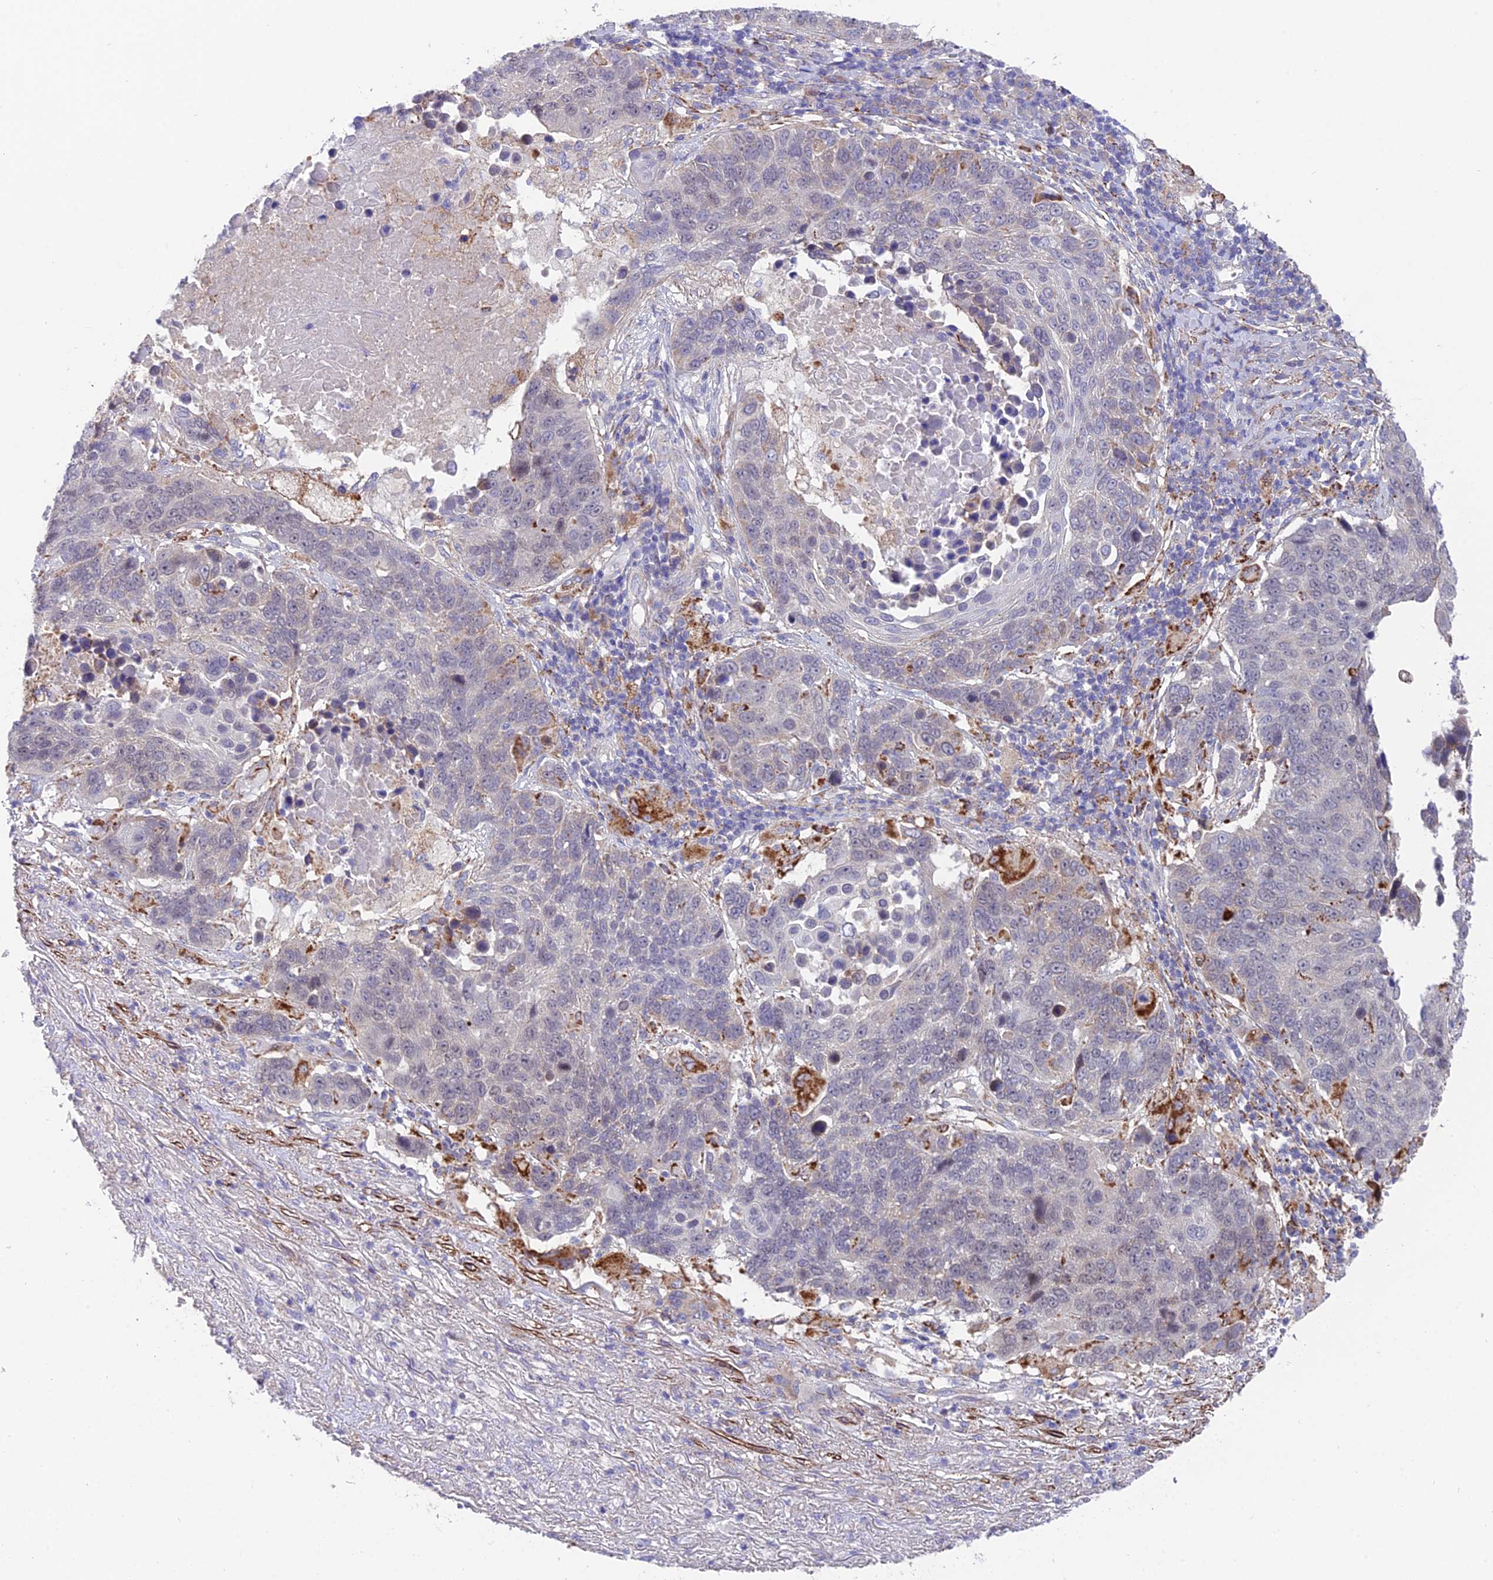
{"staining": {"intensity": "weak", "quantity": "<25%", "location": "cytoplasmic/membranous"}, "tissue": "lung cancer", "cell_type": "Tumor cells", "image_type": "cancer", "snomed": [{"axis": "morphology", "description": "Normal tissue, NOS"}, {"axis": "morphology", "description": "Squamous cell carcinoma, NOS"}, {"axis": "topography", "description": "Lymph node"}, {"axis": "topography", "description": "Lung"}], "caption": "An image of human lung cancer is negative for staining in tumor cells. (DAB (3,3'-diaminobenzidine) immunohistochemistry (IHC), high magnification).", "gene": "TIGD6", "patient": {"sex": "male", "age": 66}}